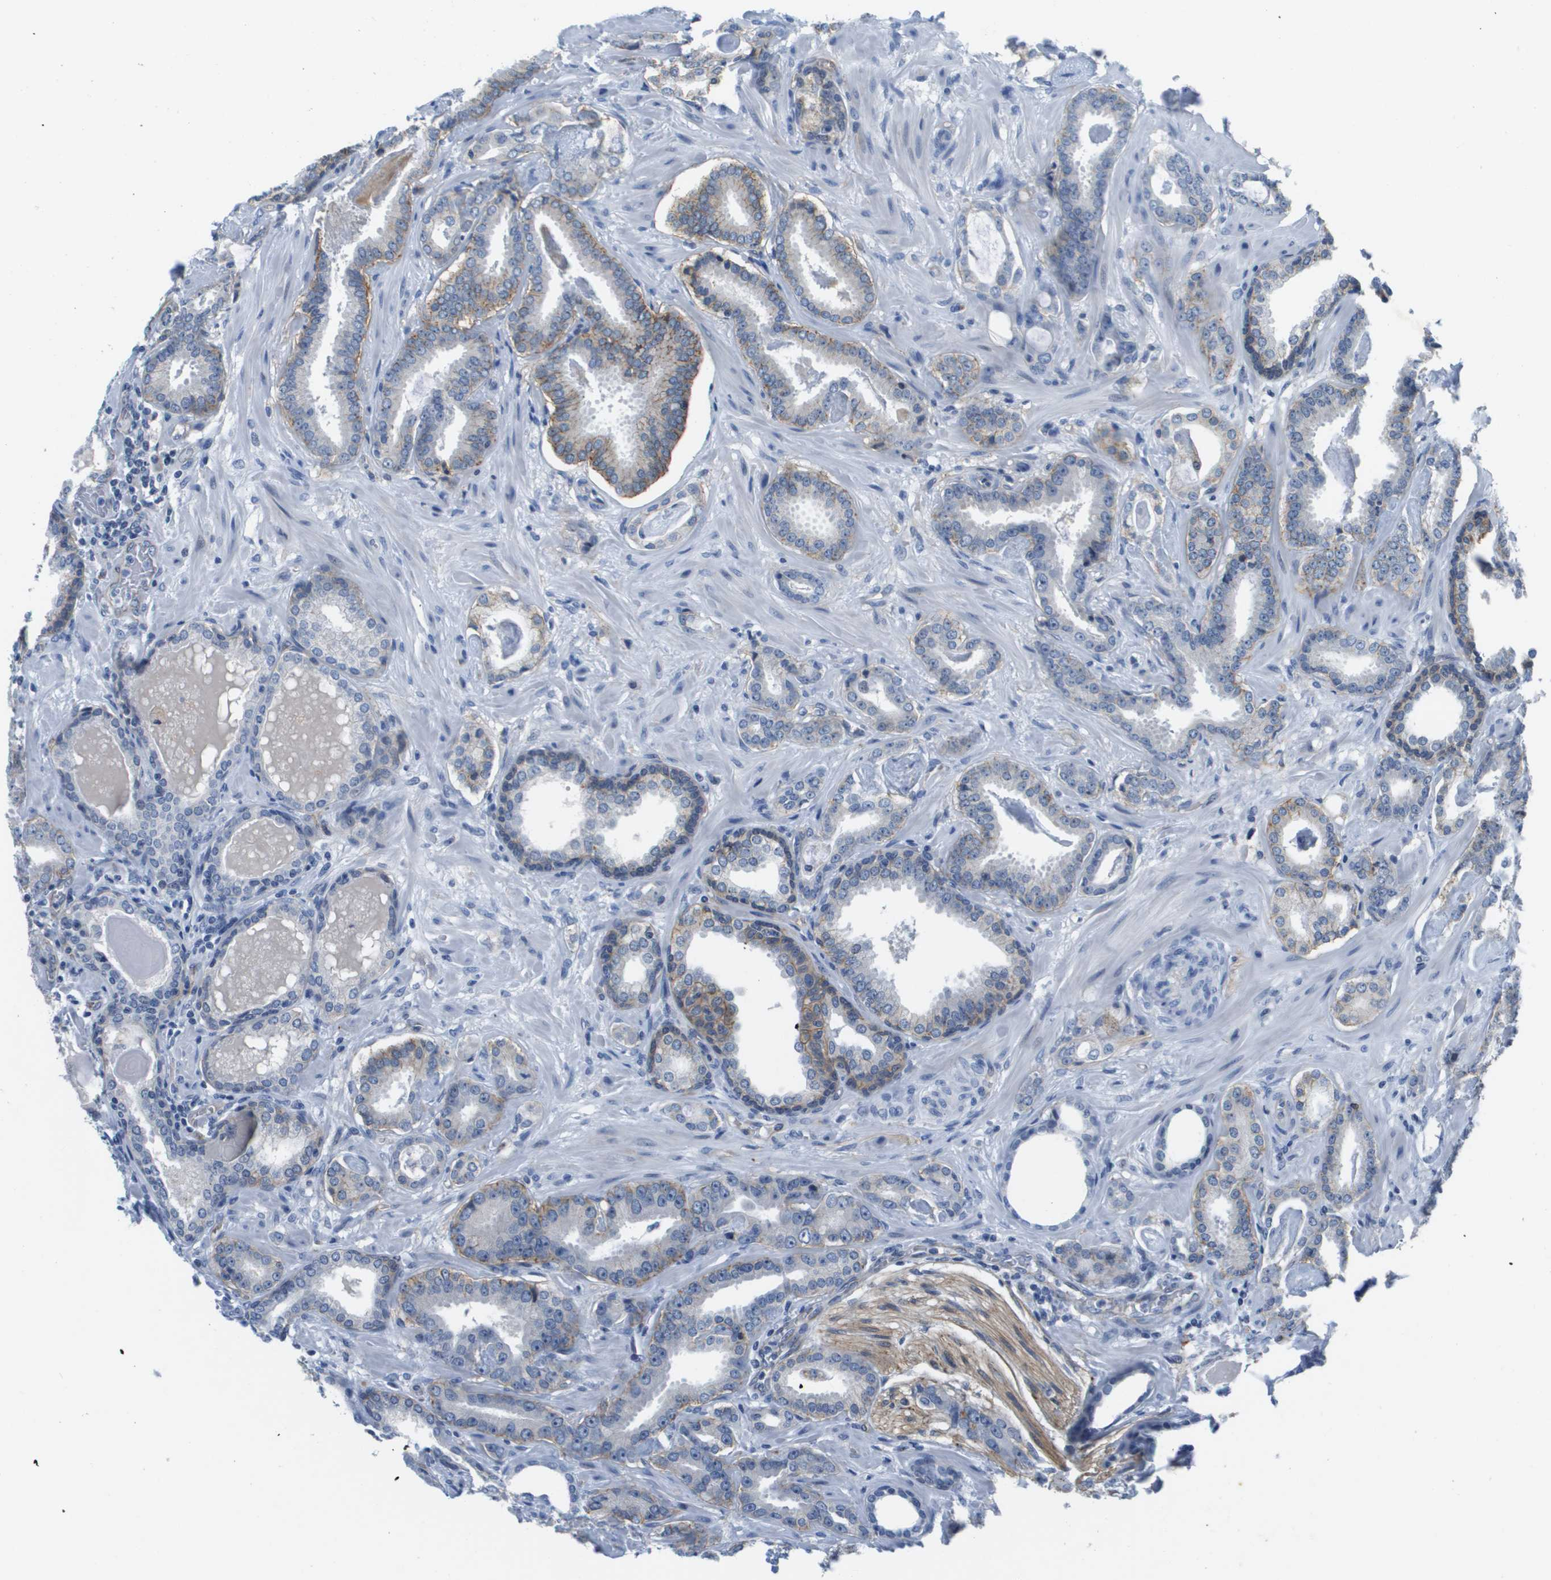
{"staining": {"intensity": "moderate", "quantity": "<25%", "location": "cytoplasmic/membranous"}, "tissue": "prostate cancer", "cell_type": "Tumor cells", "image_type": "cancer", "snomed": [{"axis": "morphology", "description": "Adenocarcinoma, Low grade"}, {"axis": "topography", "description": "Prostate"}], "caption": "Adenocarcinoma (low-grade) (prostate) tissue reveals moderate cytoplasmic/membranous staining in approximately <25% of tumor cells, visualized by immunohistochemistry.", "gene": "ITGA6", "patient": {"sex": "male", "age": 53}}